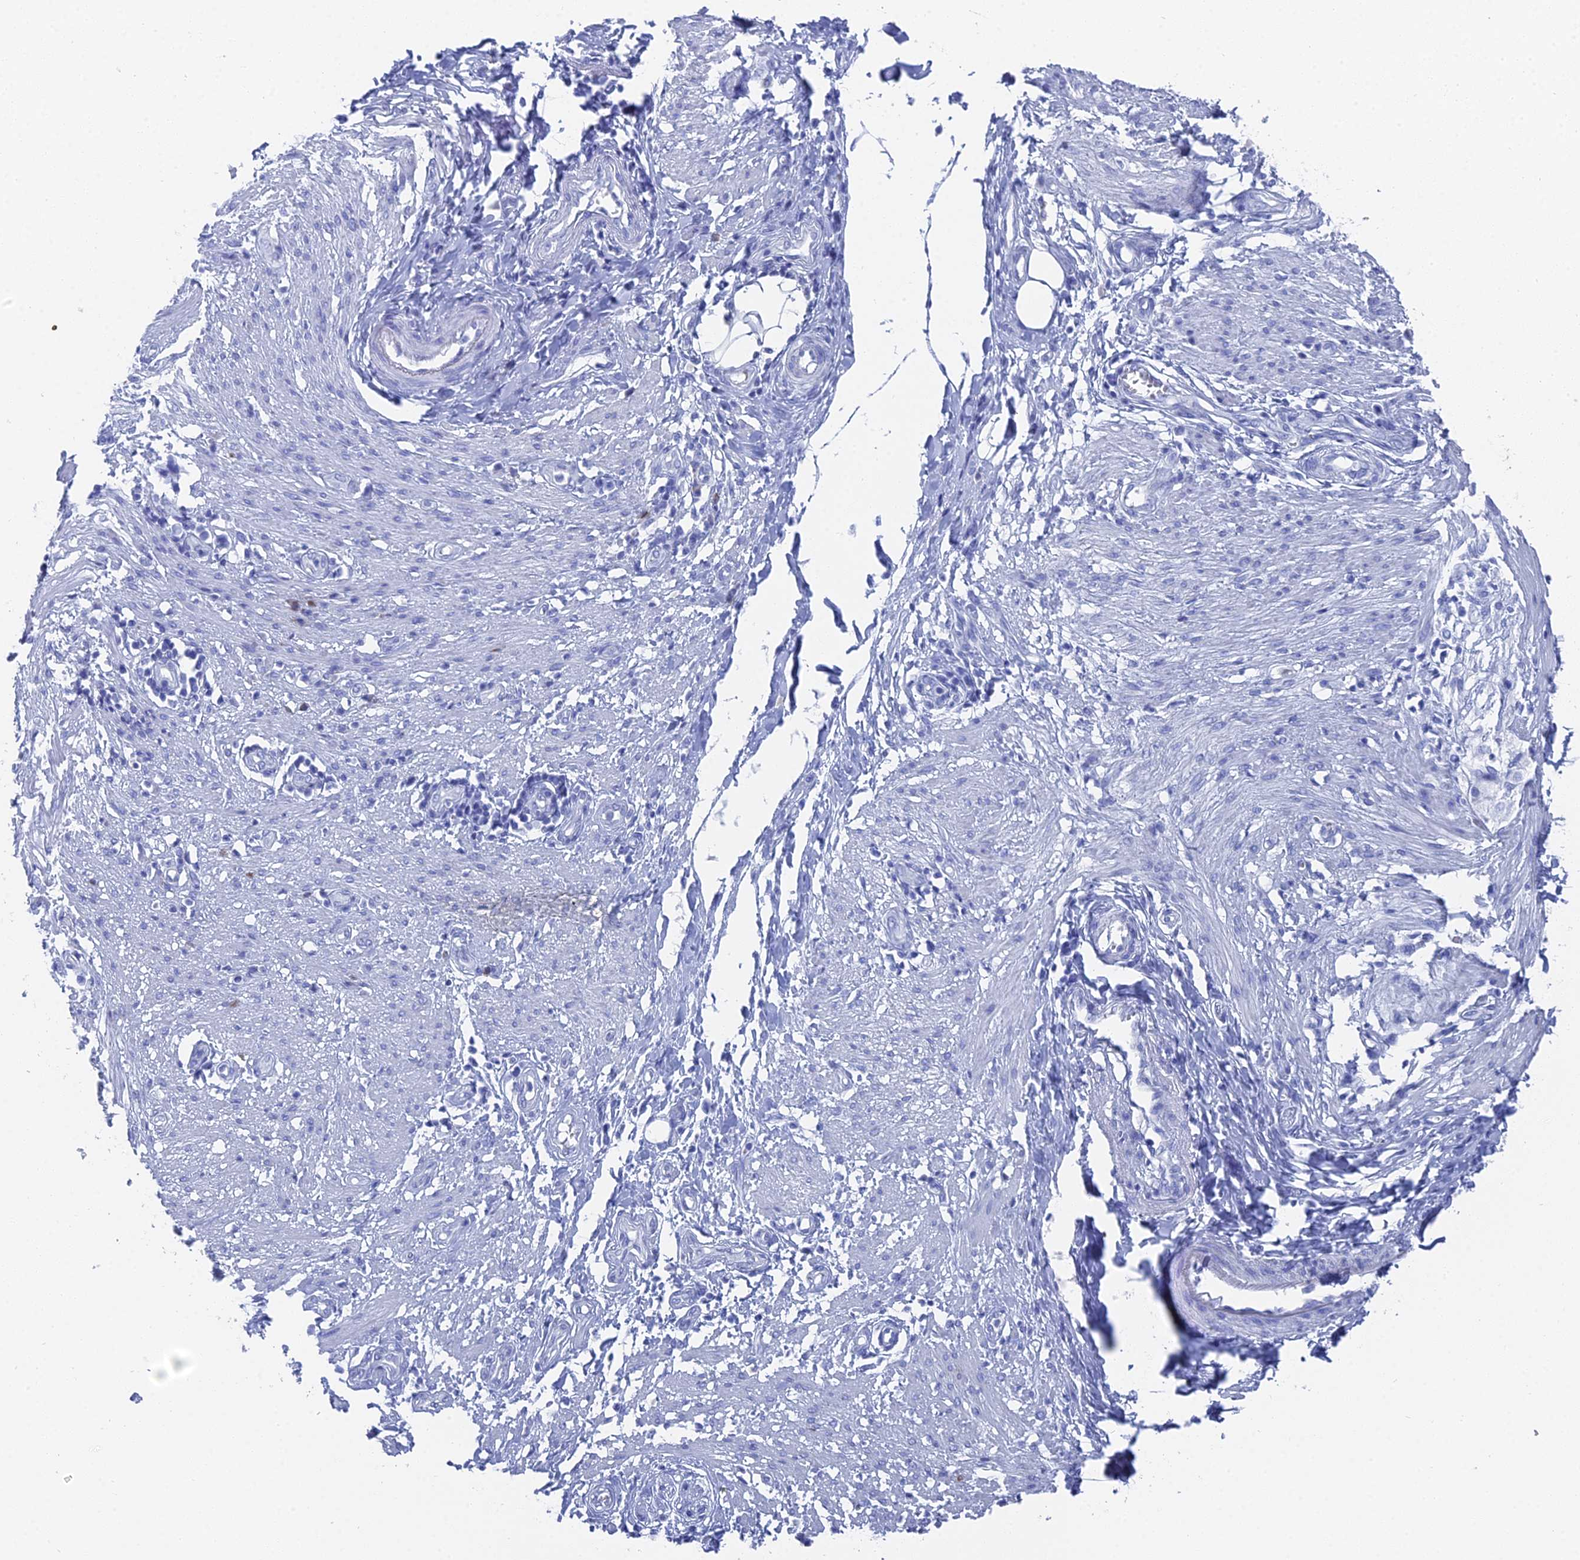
{"staining": {"intensity": "negative", "quantity": "none", "location": "none"}, "tissue": "smooth muscle", "cell_type": "Smooth muscle cells", "image_type": "normal", "snomed": [{"axis": "morphology", "description": "Normal tissue, NOS"}, {"axis": "morphology", "description": "Adenocarcinoma, NOS"}, {"axis": "topography", "description": "Colon"}, {"axis": "topography", "description": "Peripheral nerve tissue"}], "caption": "Immunohistochemistry of benign smooth muscle shows no staining in smooth muscle cells.", "gene": "ENPP3", "patient": {"sex": "male", "age": 14}}